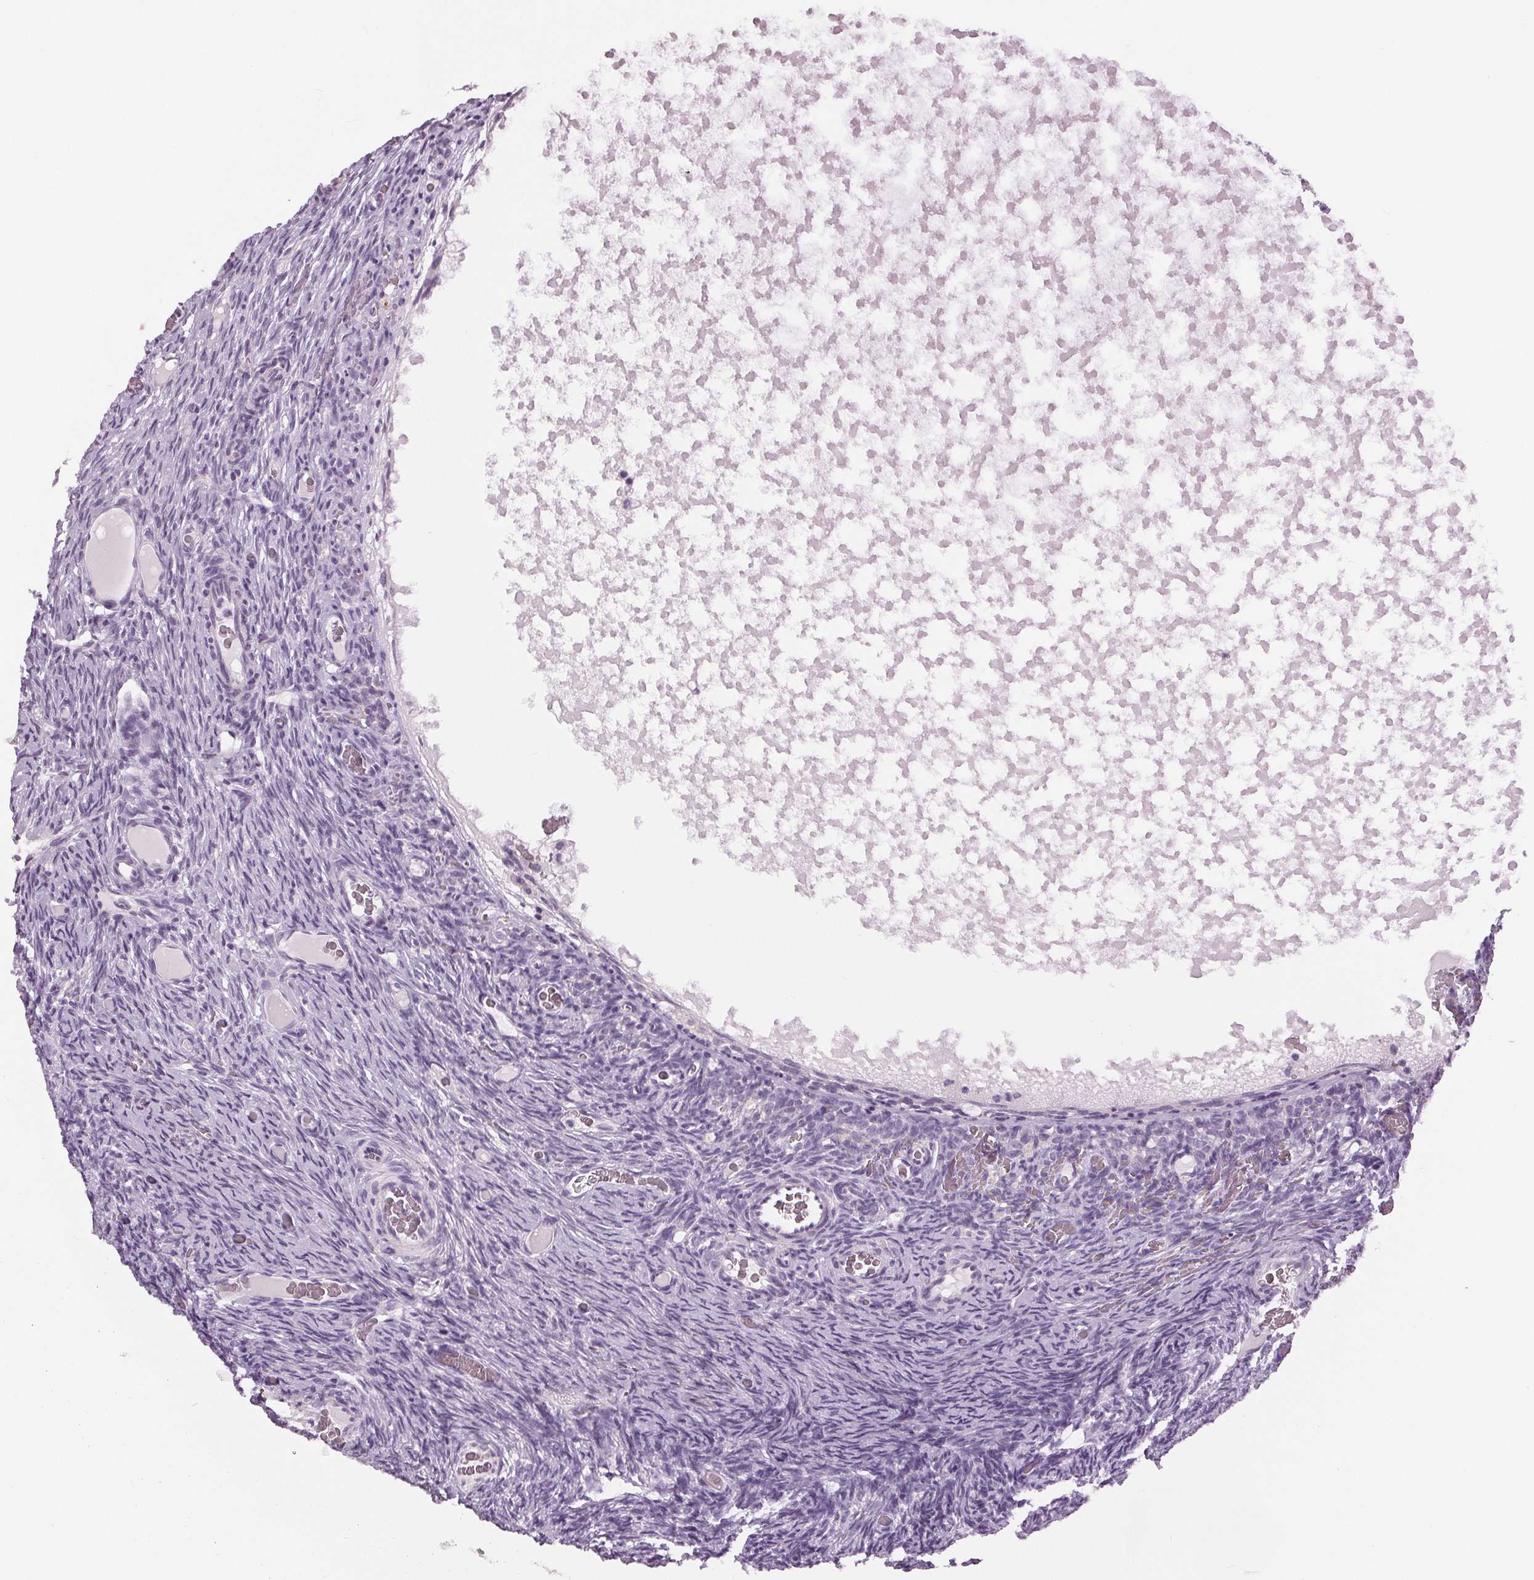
{"staining": {"intensity": "negative", "quantity": "none", "location": "none"}, "tissue": "ovary", "cell_type": "Follicle cells", "image_type": "normal", "snomed": [{"axis": "morphology", "description": "Normal tissue, NOS"}, {"axis": "topography", "description": "Ovary"}], "caption": "The image shows no staining of follicle cells in unremarkable ovary.", "gene": "MISP", "patient": {"sex": "female", "age": 34}}